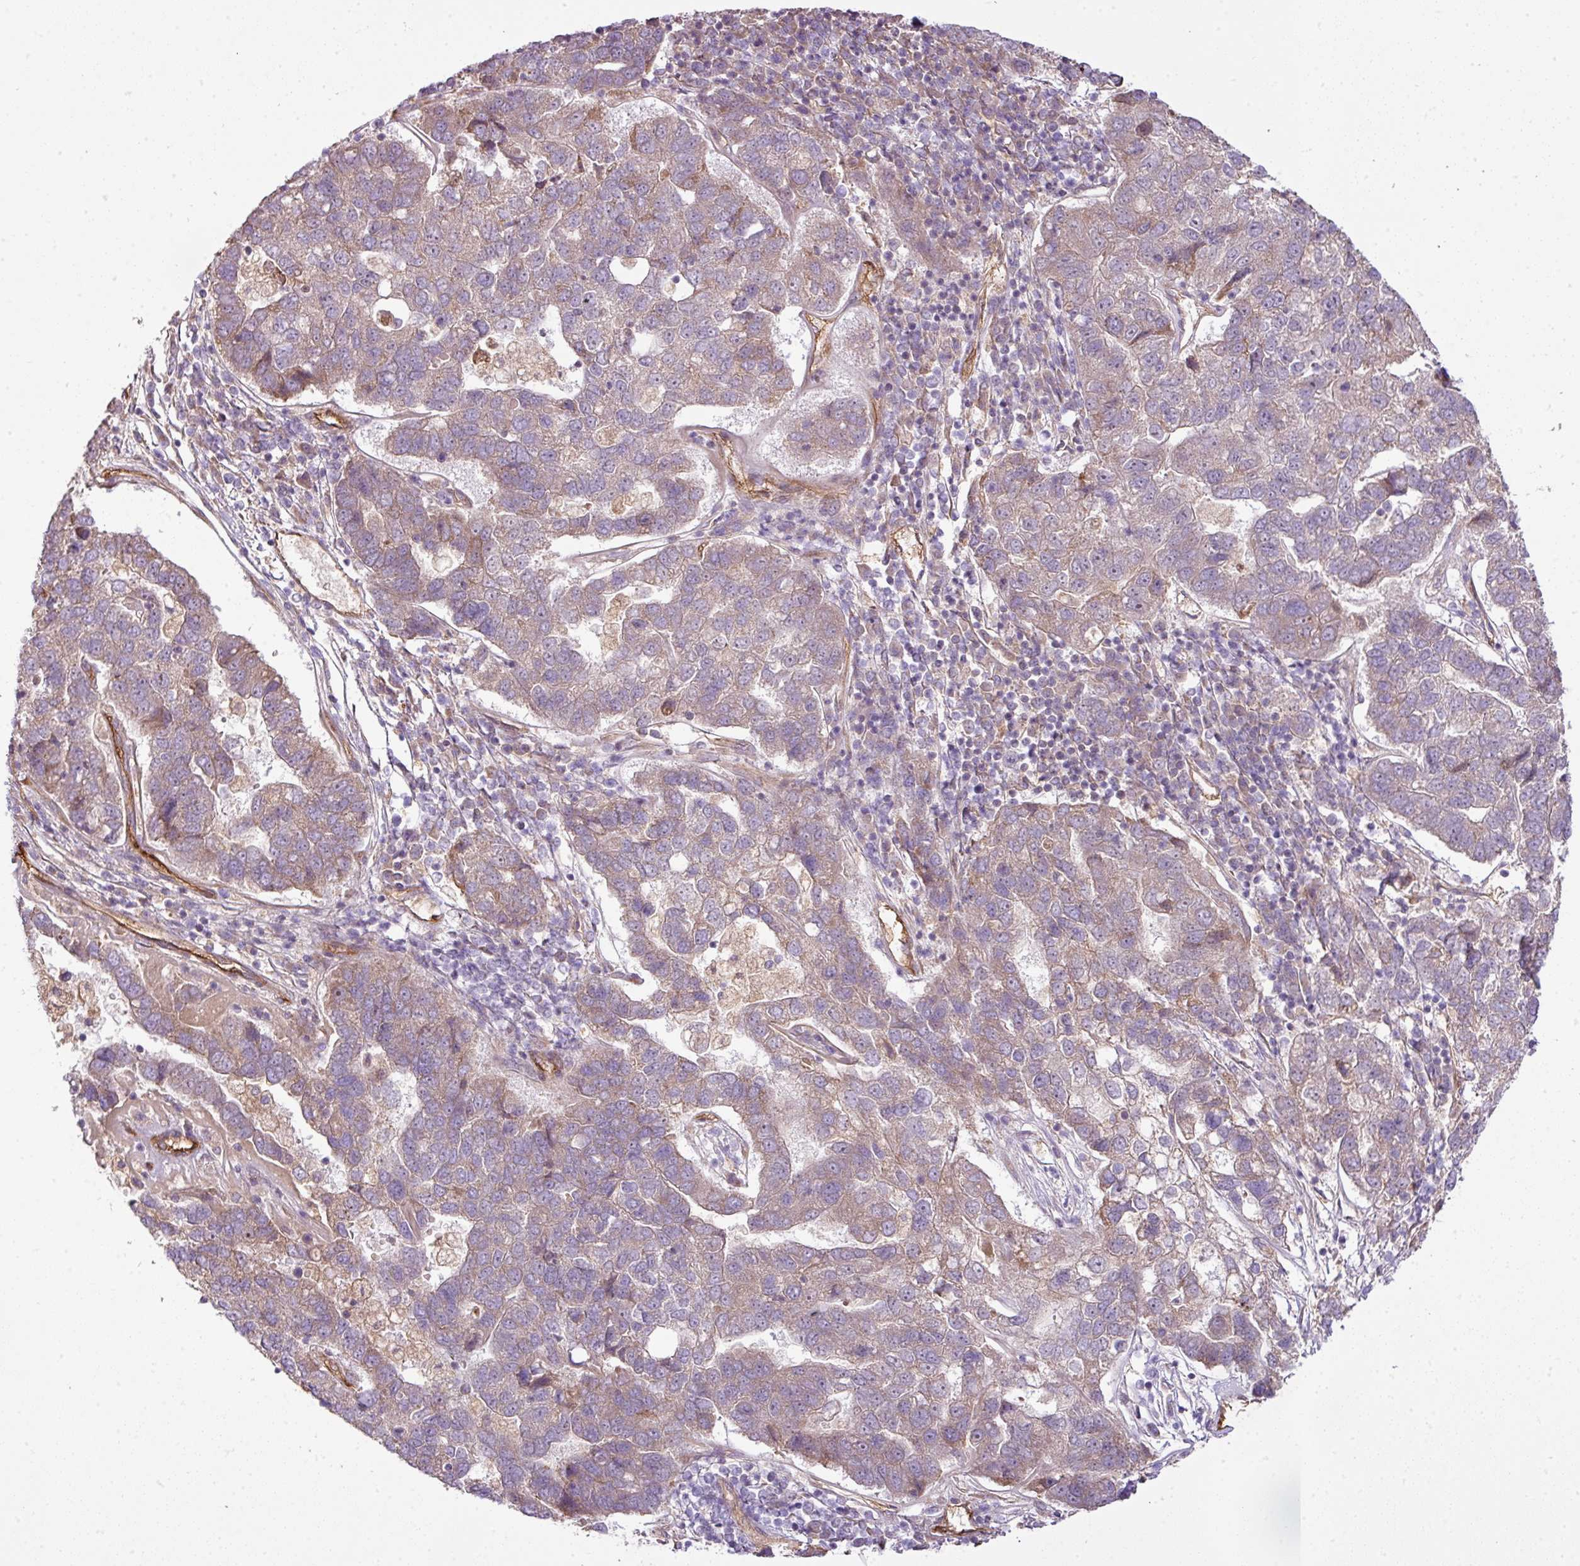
{"staining": {"intensity": "weak", "quantity": ">75%", "location": "cytoplasmic/membranous"}, "tissue": "pancreatic cancer", "cell_type": "Tumor cells", "image_type": "cancer", "snomed": [{"axis": "morphology", "description": "Adenocarcinoma, NOS"}, {"axis": "topography", "description": "Pancreas"}], "caption": "High-magnification brightfield microscopy of pancreatic cancer stained with DAB (brown) and counterstained with hematoxylin (blue). tumor cells exhibit weak cytoplasmic/membranous staining is seen in approximately>75% of cells.", "gene": "COX18", "patient": {"sex": "female", "age": 61}}